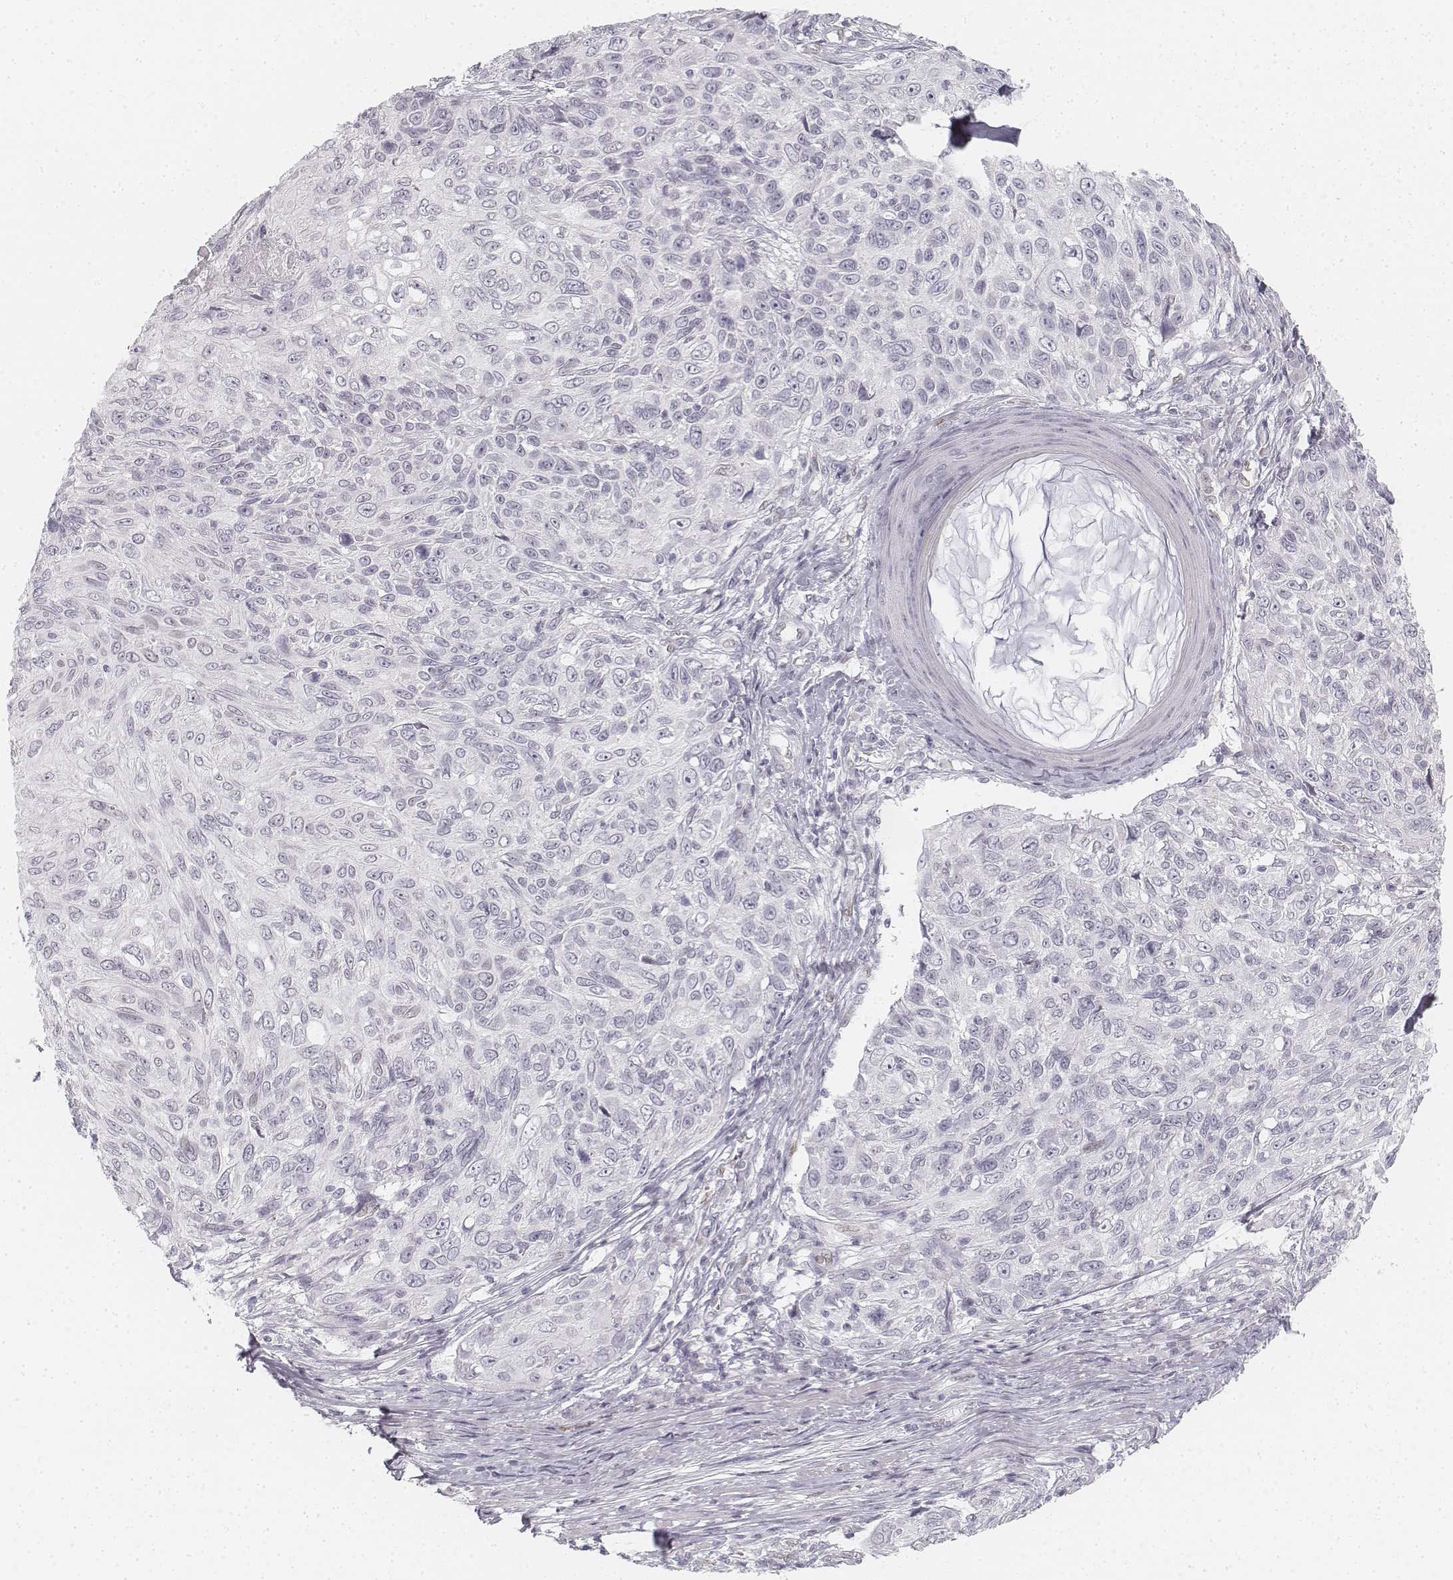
{"staining": {"intensity": "negative", "quantity": "none", "location": "none"}, "tissue": "skin cancer", "cell_type": "Tumor cells", "image_type": "cancer", "snomed": [{"axis": "morphology", "description": "Squamous cell carcinoma, NOS"}, {"axis": "topography", "description": "Skin"}], "caption": "The histopathology image shows no significant staining in tumor cells of squamous cell carcinoma (skin).", "gene": "KRTAP2-1", "patient": {"sex": "male", "age": 92}}